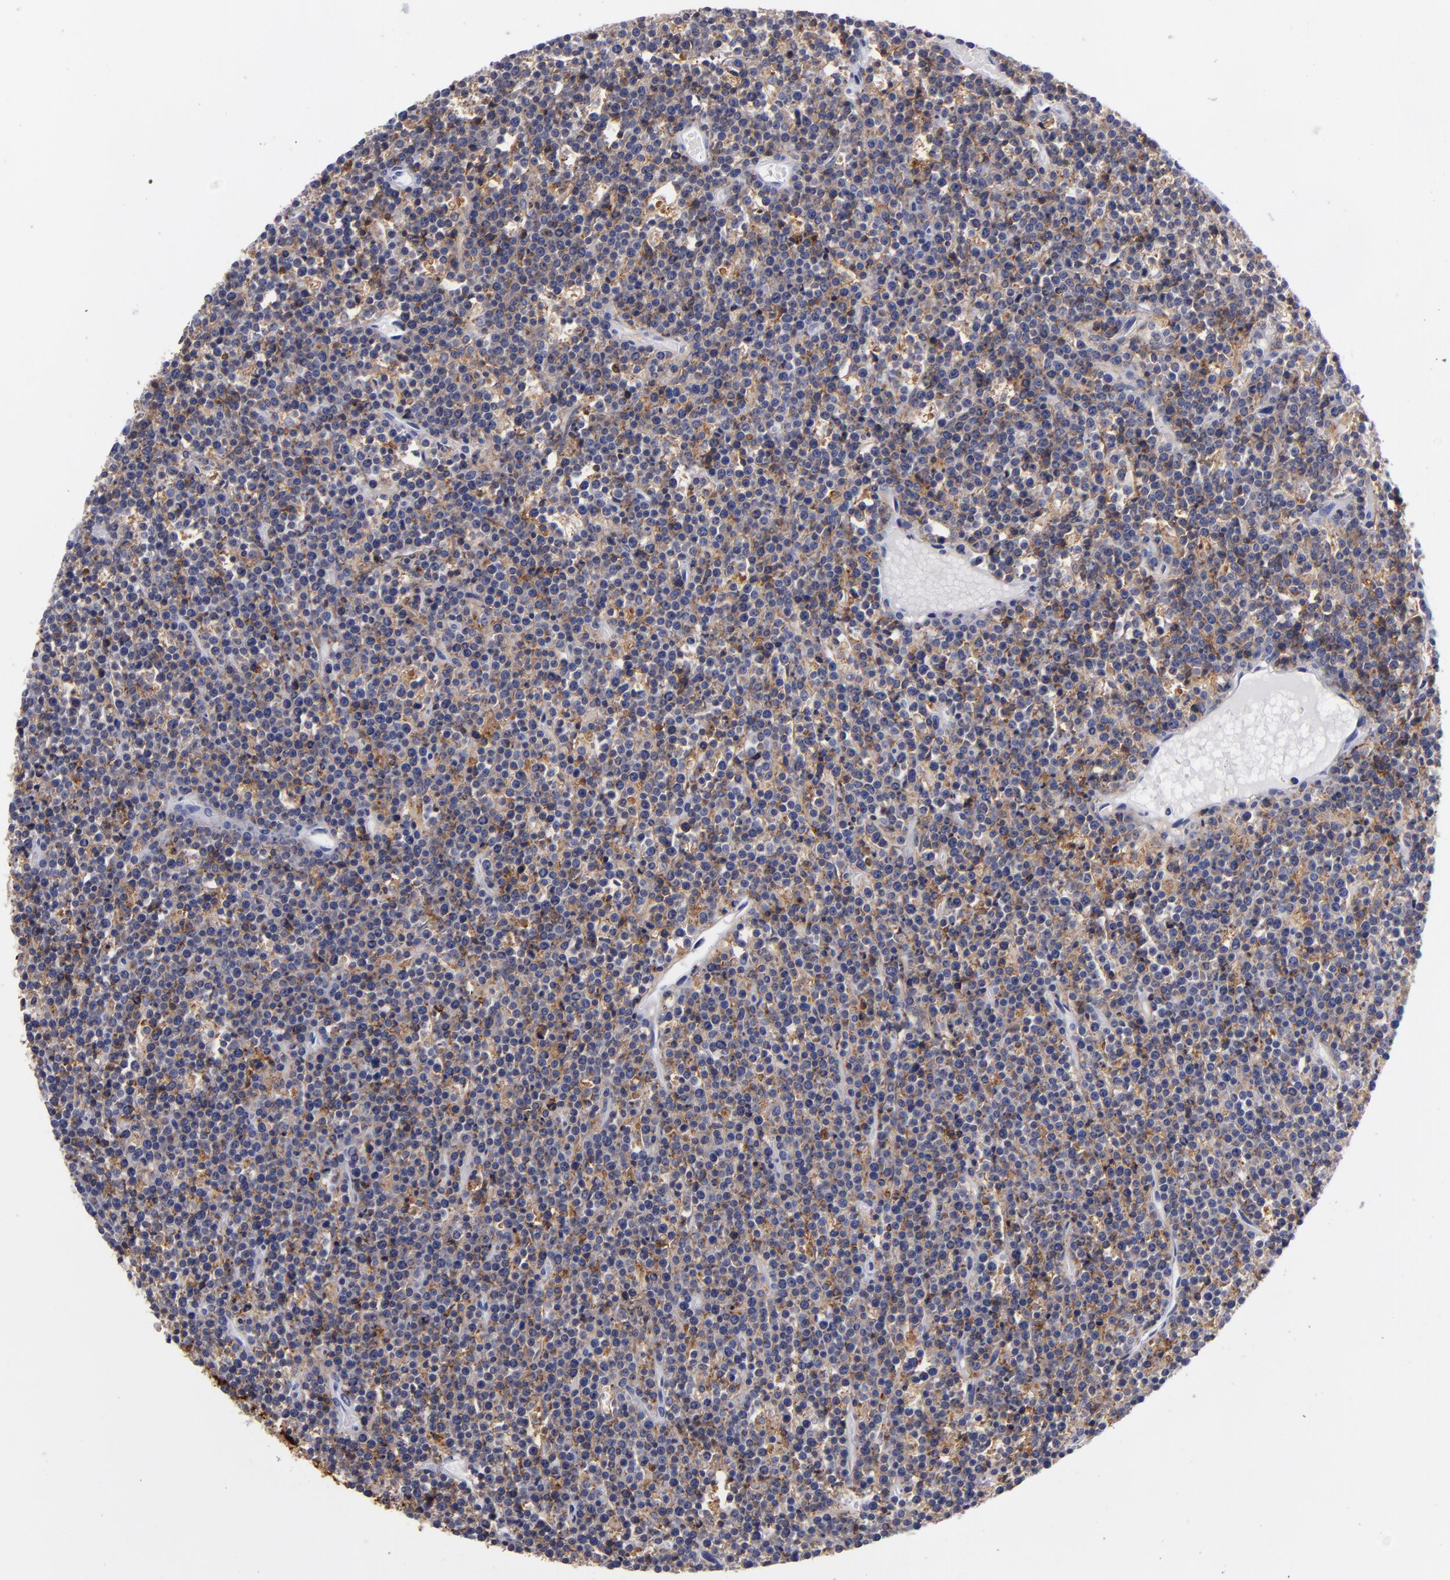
{"staining": {"intensity": "moderate", "quantity": "25%-75%", "location": "cytoplasmic/membranous"}, "tissue": "lymphoma", "cell_type": "Tumor cells", "image_type": "cancer", "snomed": [{"axis": "morphology", "description": "Malignant lymphoma, non-Hodgkin's type, High grade"}, {"axis": "topography", "description": "Ovary"}], "caption": "Immunohistochemistry (IHC) (DAB (3,3'-diaminobenzidine)) staining of human malignant lymphoma, non-Hodgkin's type (high-grade) displays moderate cytoplasmic/membranous protein positivity in about 25%-75% of tumor cells.", "gene": "CD38", "patient": {"sex": "female", "age": 56}}